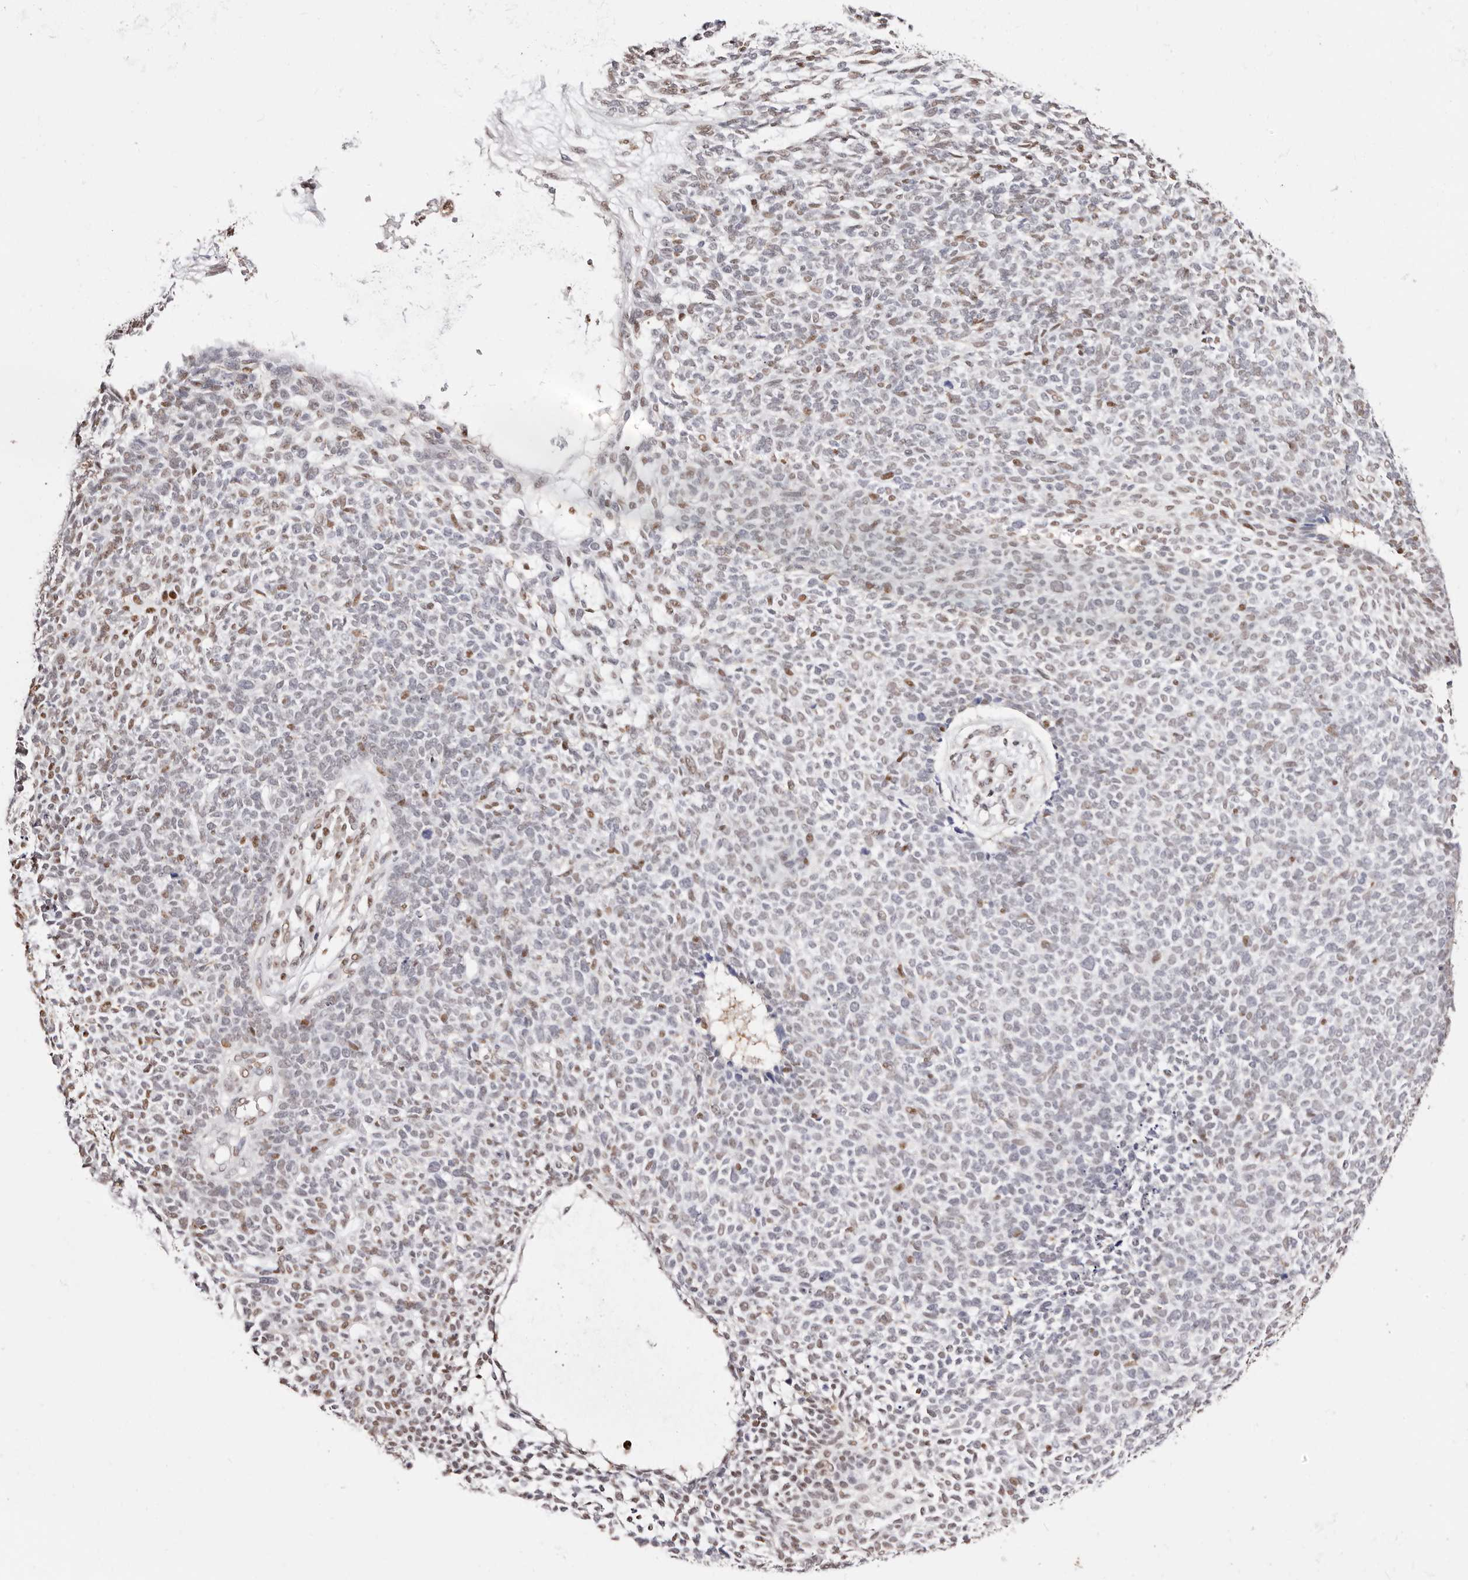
{"staining": {"intensity": "weak", "quantity": "<25%", "location": "nuclear"}, "tissue": "skin cancer", "cell_type": "Tumor cells", "image_type": "cancer", "snomed": [{"axis": "morphology", "description": "Basal cell carcinoma"}, {"axis": "topography", "description": "Skin"}], "caption": "Tumor cells are negative for protein expression in human skin basal cell carcinoma.", "gene": "TKT", "patient": {"sex": "female", "age": 84}}